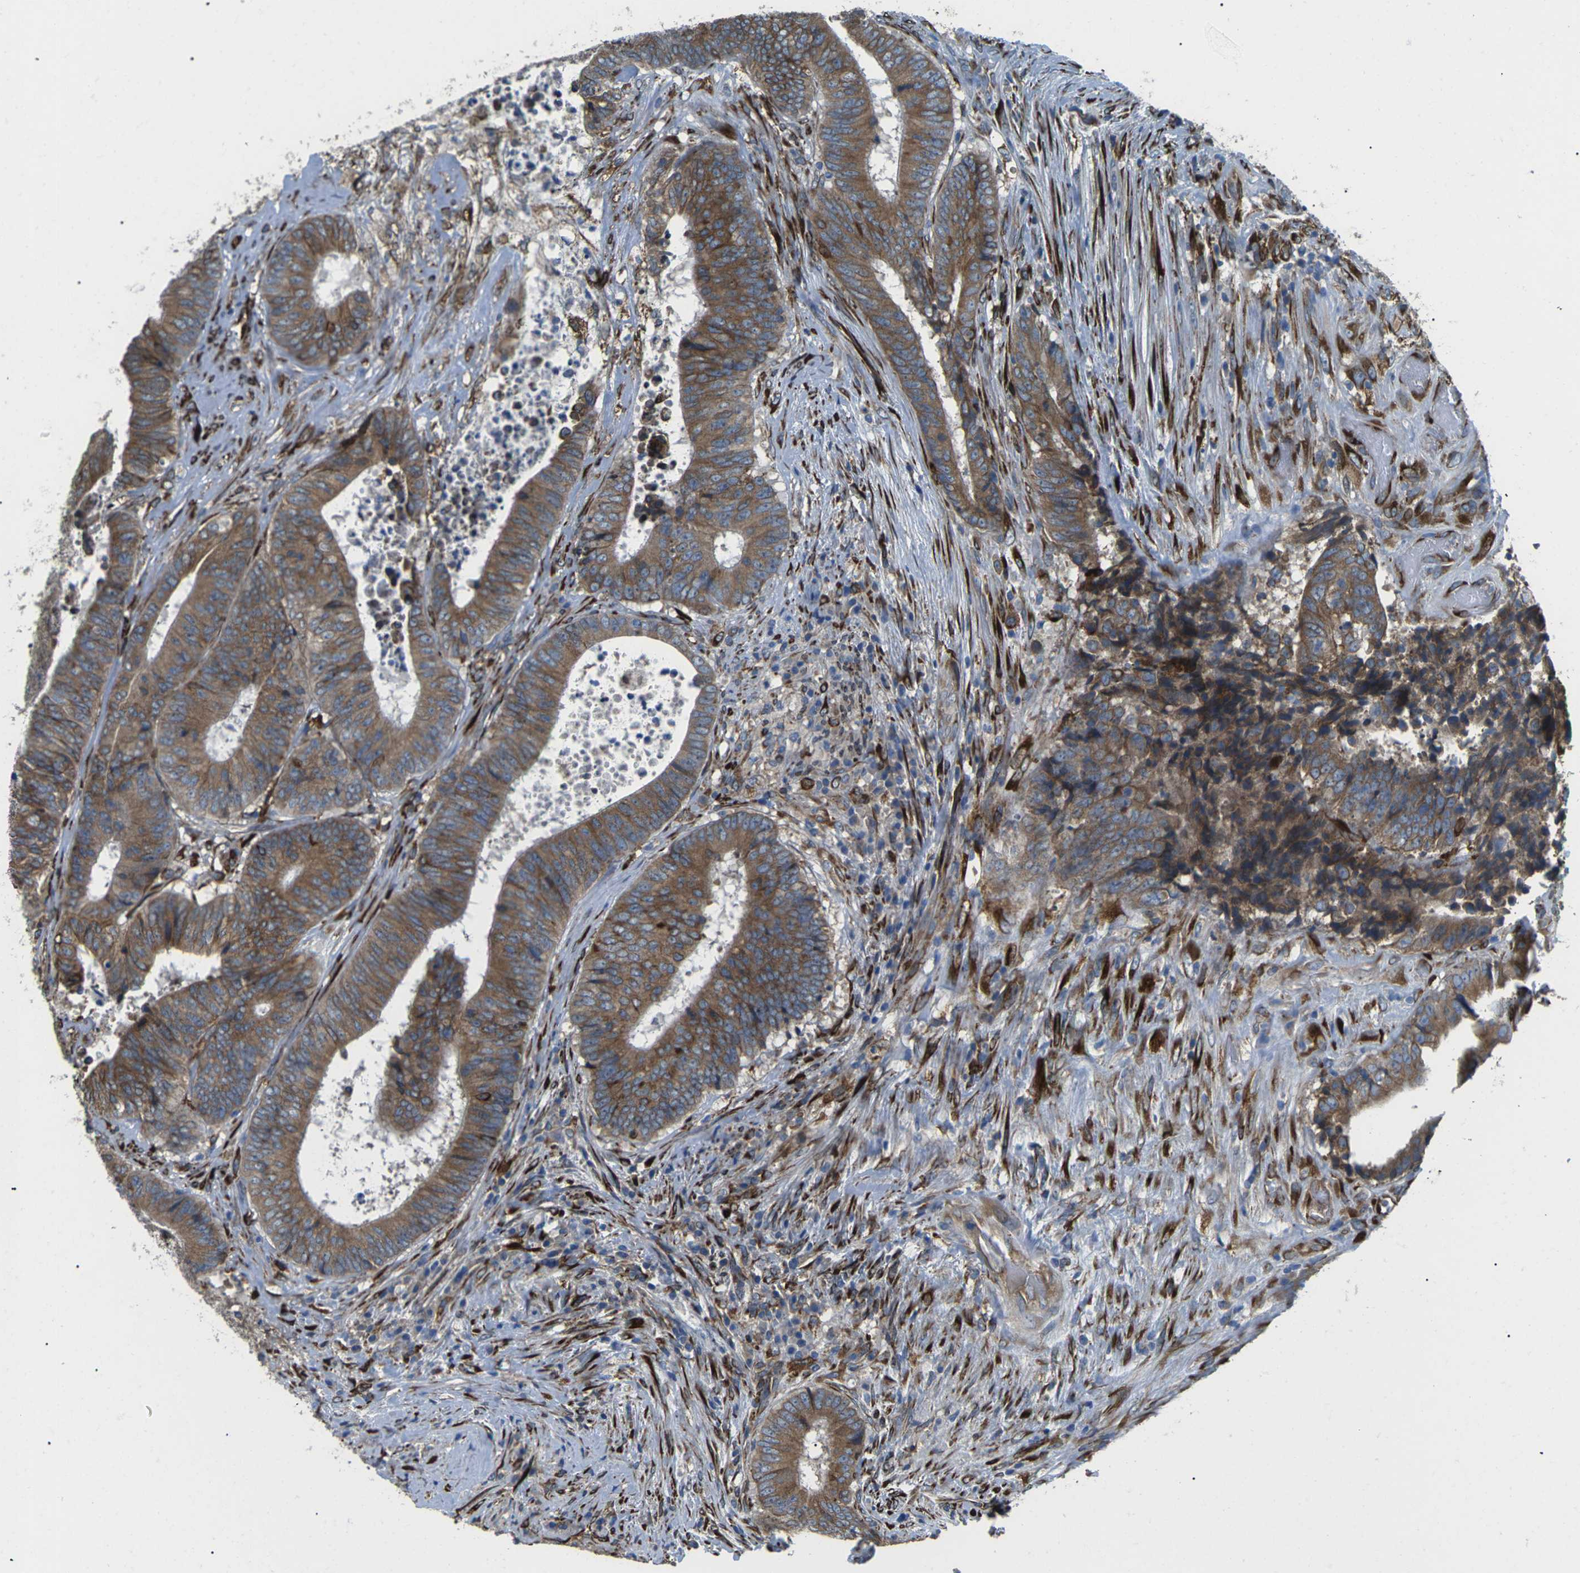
{"staining": {"intensity": "strong", "quantity": ">75%", "location": "cytoplasmic/membranous"}, "tissue": "colorectal cancer", "cell_type": "Tumor cells", "image_type": "cancer", "snomed": [{"axis": "morphology", "description": "Adenocarcinoma, NOS"}, {"axis": "topography", "description": "Rectum"}], "caption": "Immunohistochemical staining of human colorectal cancer exhibits high levels of strong cytoplasmic/membranous positivity in about >75% of tumor cells.", "gene": "PDZD8", "patient": {"sex": "male", "age": 72}}